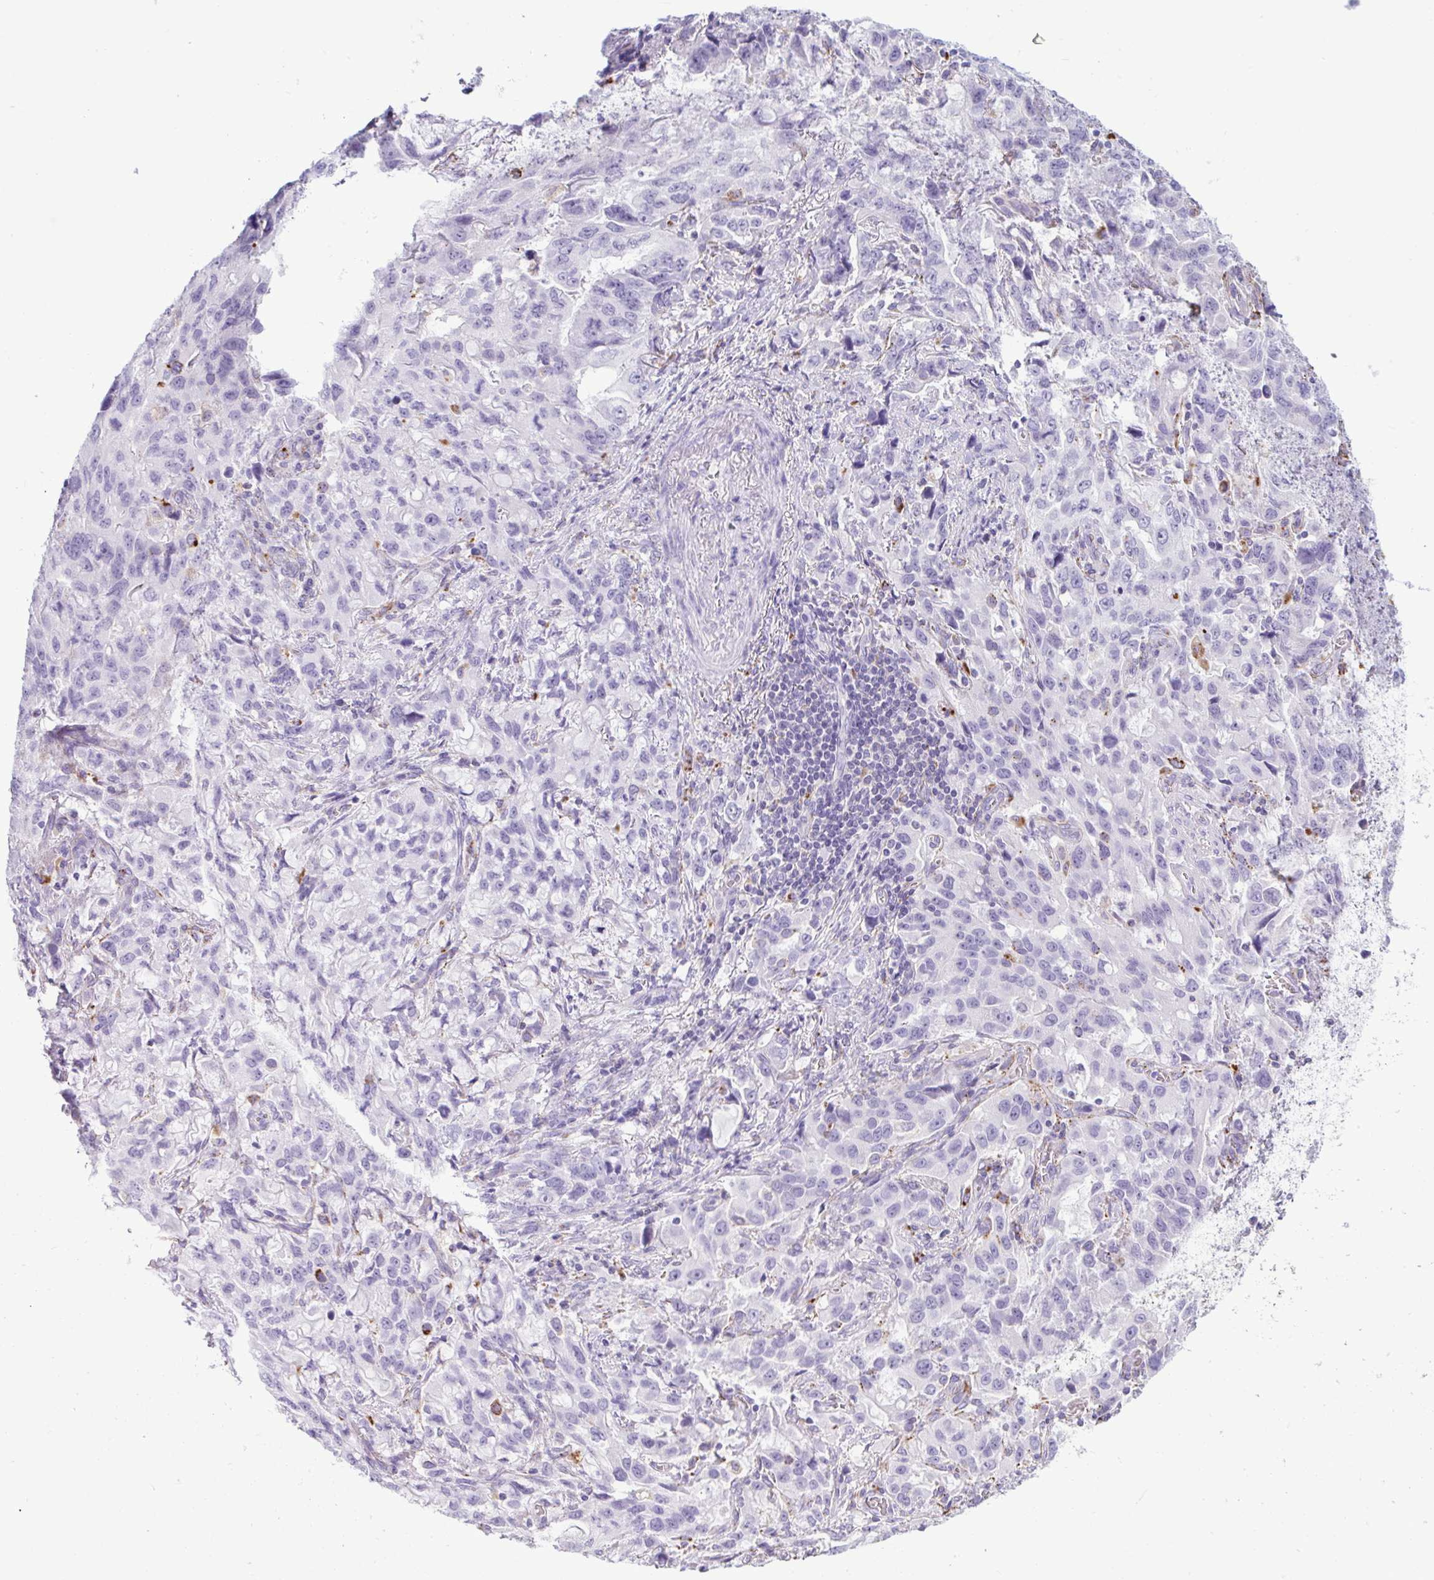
{"staining": {"intensity": "negative", "quantity": "none", "location": "none"}, "tissue": "stomach cancer", "cell_type": "Tumor cells", "image_type": "cancer", "snomed": [{"axis": "morphology", "description": "Adenocarcinoma, NOS"}, {"axis": "topography", "description": "Stomach, upper"}], "caption": "The histopathology image shows no staining of tumor cells in stomach adenocarcinoma.", "gene": "XCL1", "patient": {"sex": "male", "age": 85}}